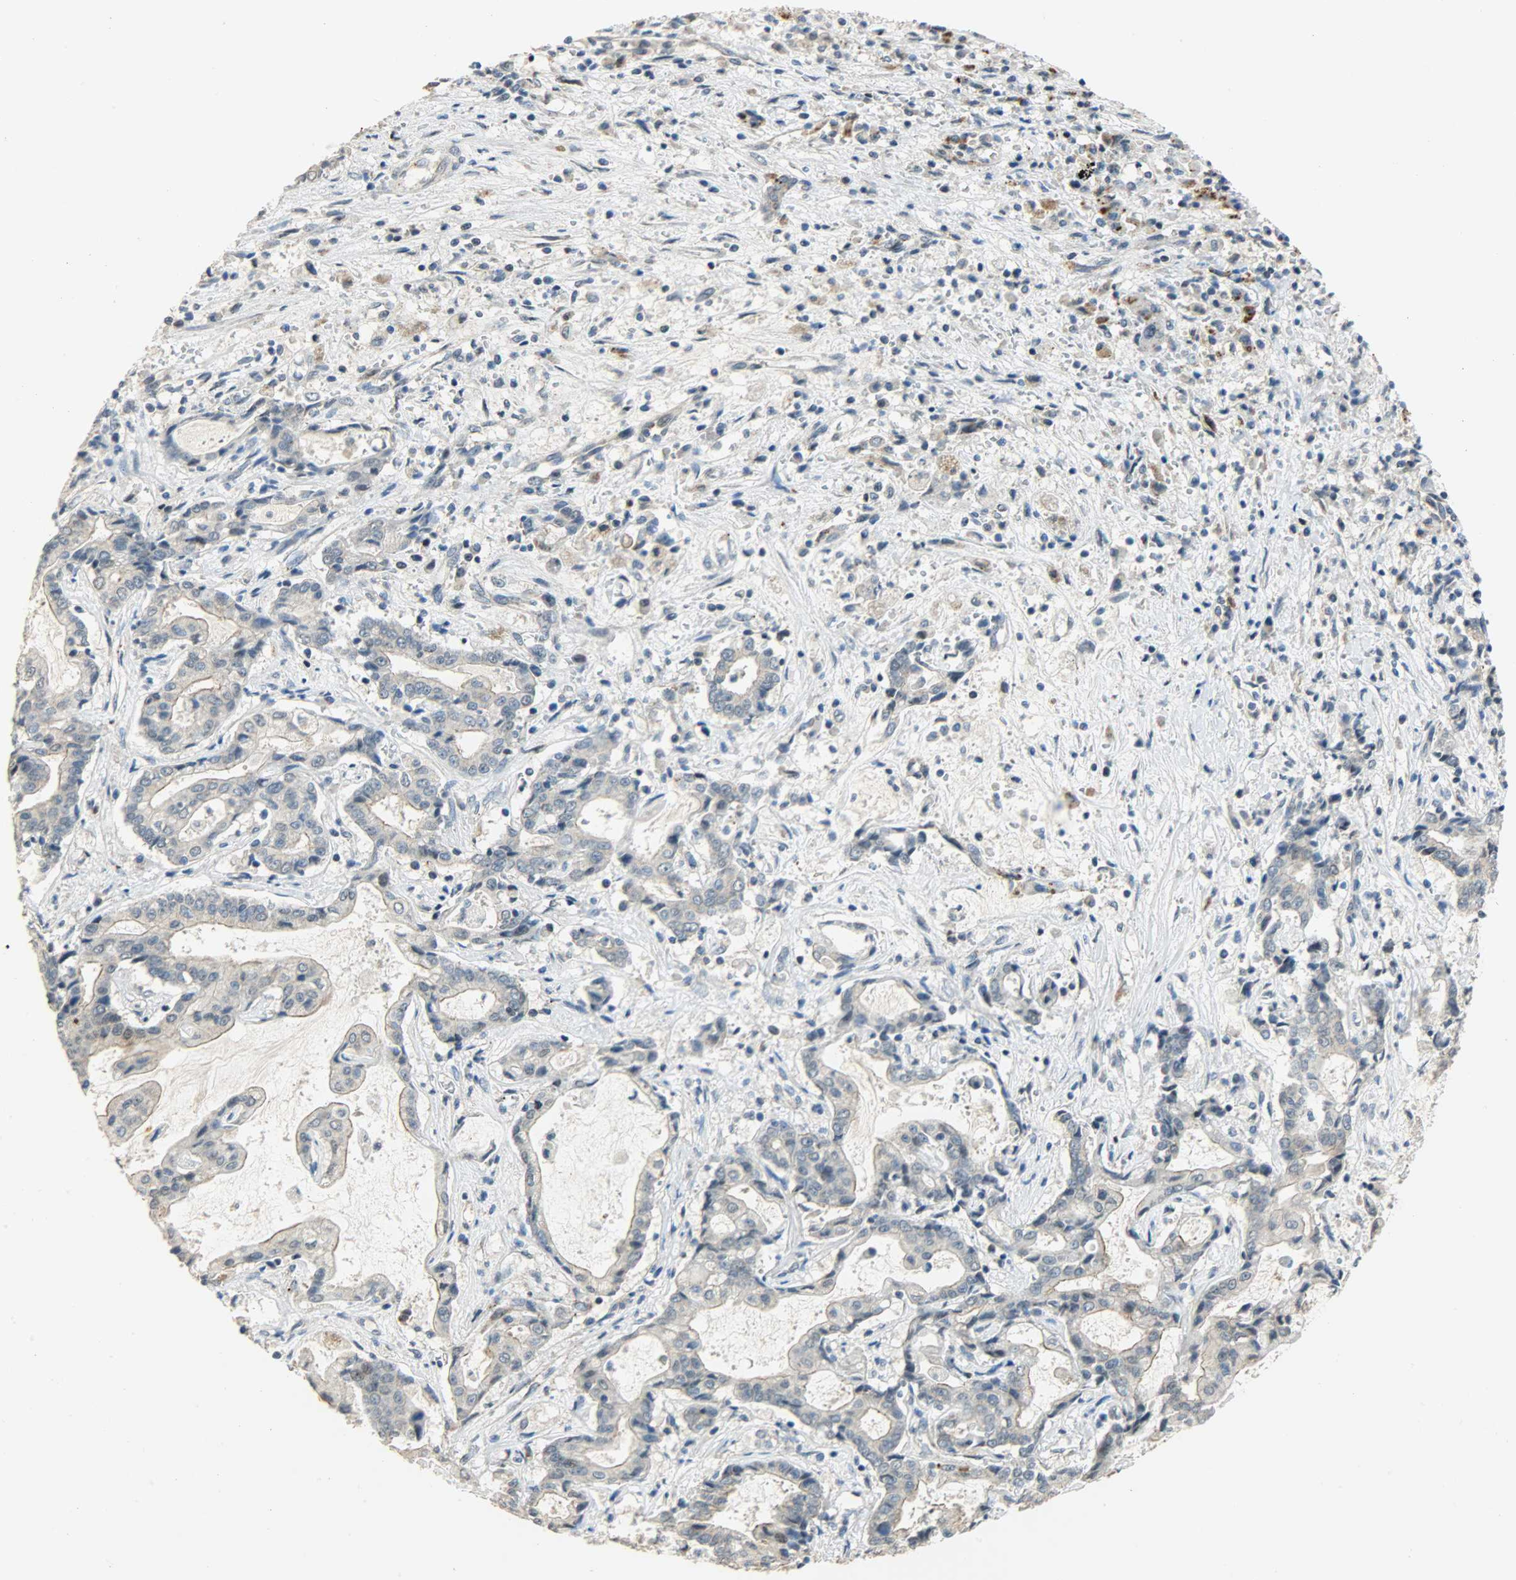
{"staining": {"intensity": "weak", "quantity": "25%-75%", "location": "cytoplasmic/membranous"}, "tissue": "liver cancer", "cell_type": "Tumor cells", "image_type": "cancer", "snomed": [{"axis": "morphology", "description": "Cholangiocarcinoma"}, {"axis": "topography", "description": "Liver"}], "caption": "Immunohistochemistry (IHC) photomicrograph of human liver cancer stained for a protein (brown), which reveals low levels of weak cytoplasmic/membranous staining in approximately 25%-75% of tumor cells.", "gene": "GIT2", "patient": {"sex": "male", "age": 57}}